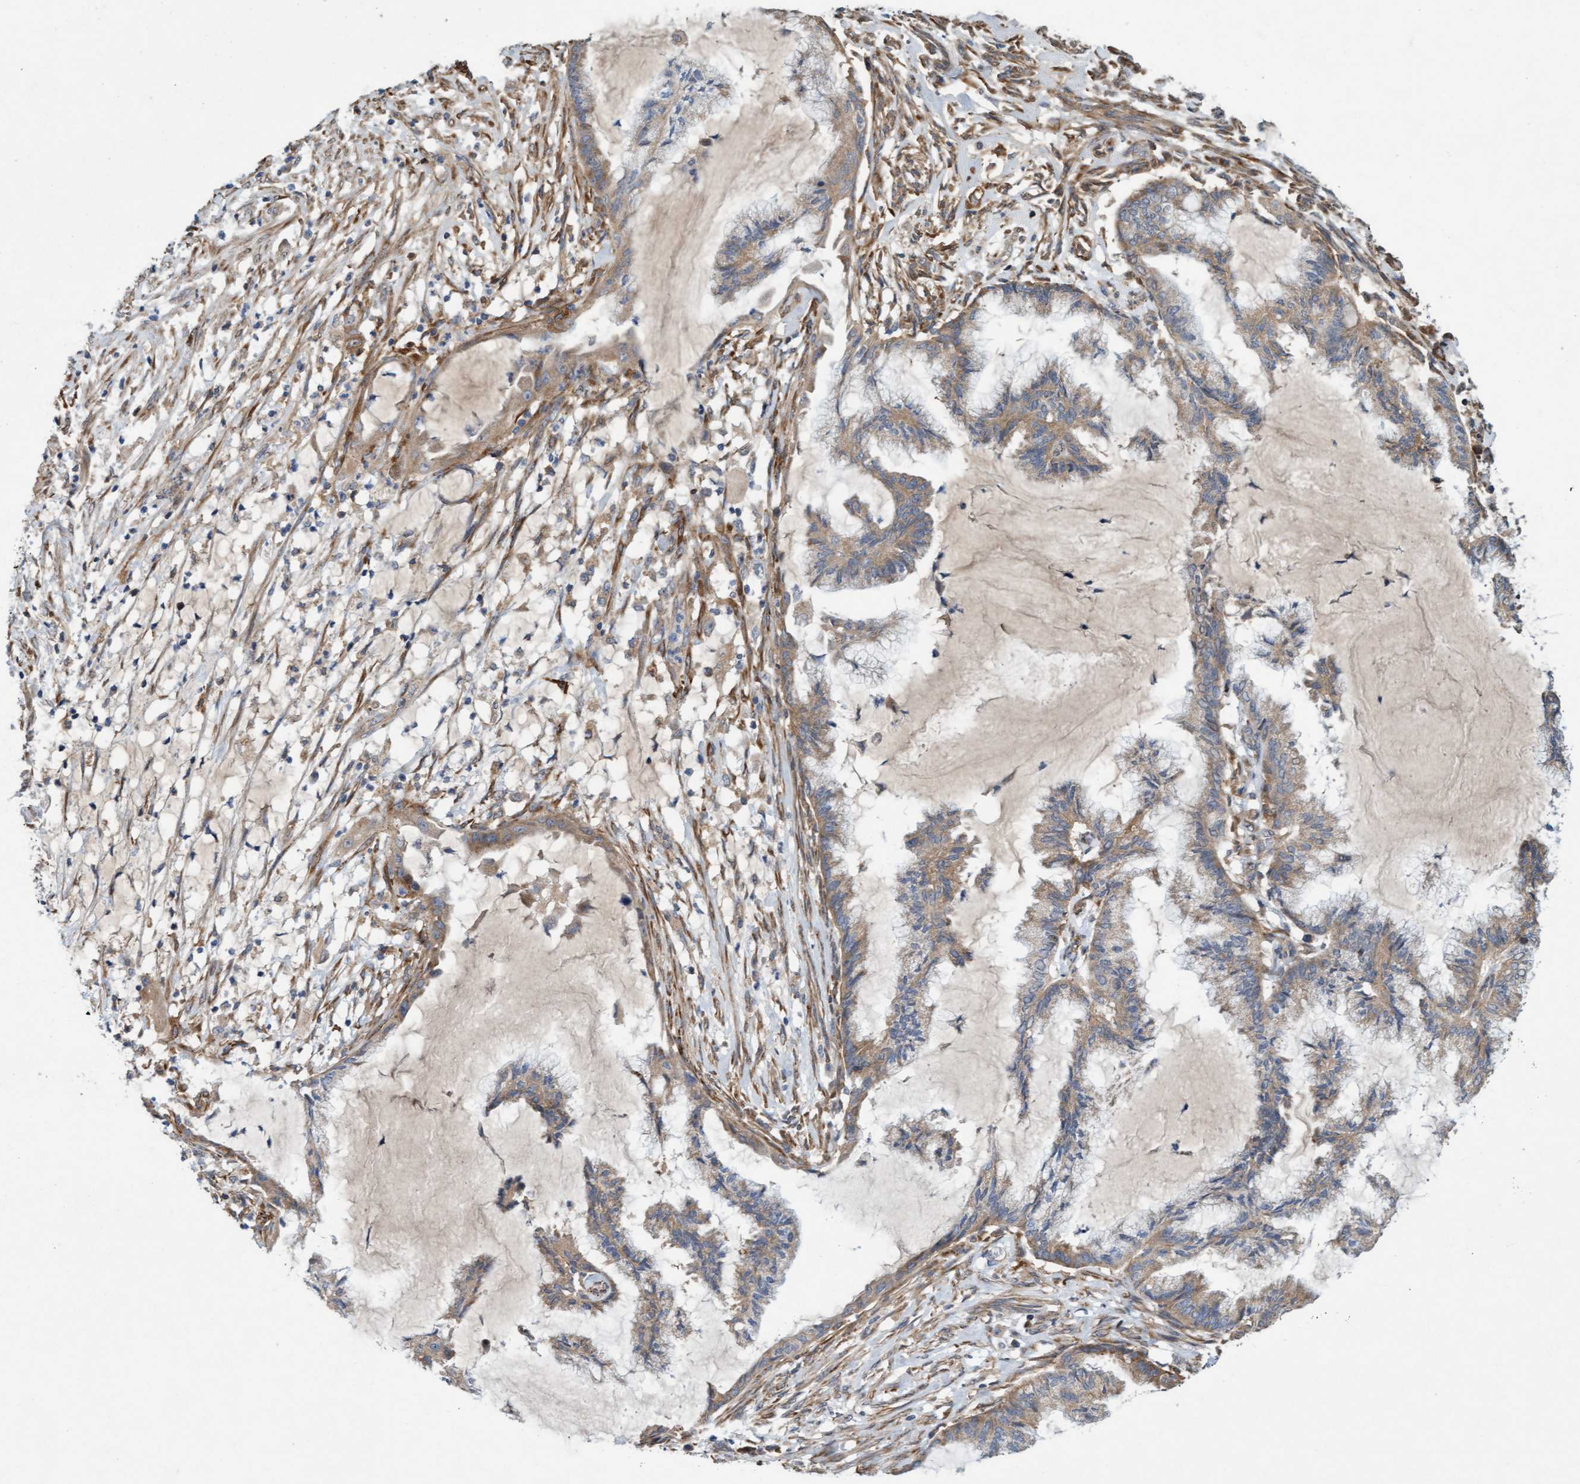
{"staining": {"intensity": "weak", "quantity": ">75%", "location": "cytoplasmic/membranous"}, "tissue": "endometrial cancer", "cell_type": "Tumor cells", "image_type": "cancer", "snomed": [{"axis": "morphology", "description": "Adenocarcinoma, NOS"}, {"axis": "topography", "description": "Endometrium"}], "caption": "Protein staining shows weak cytoplasmic/membranous staining in approximately >75% of tumor cells in endometrial cancer (adenocarcinoma). The staining was performed using DAB to visualize the protein expression in brown, while the nuclei were stained in blue with hematoxylin (Magnification: 20x).", "gene": "DDHD2", "patient": {"sex": "female", "age": 86}}